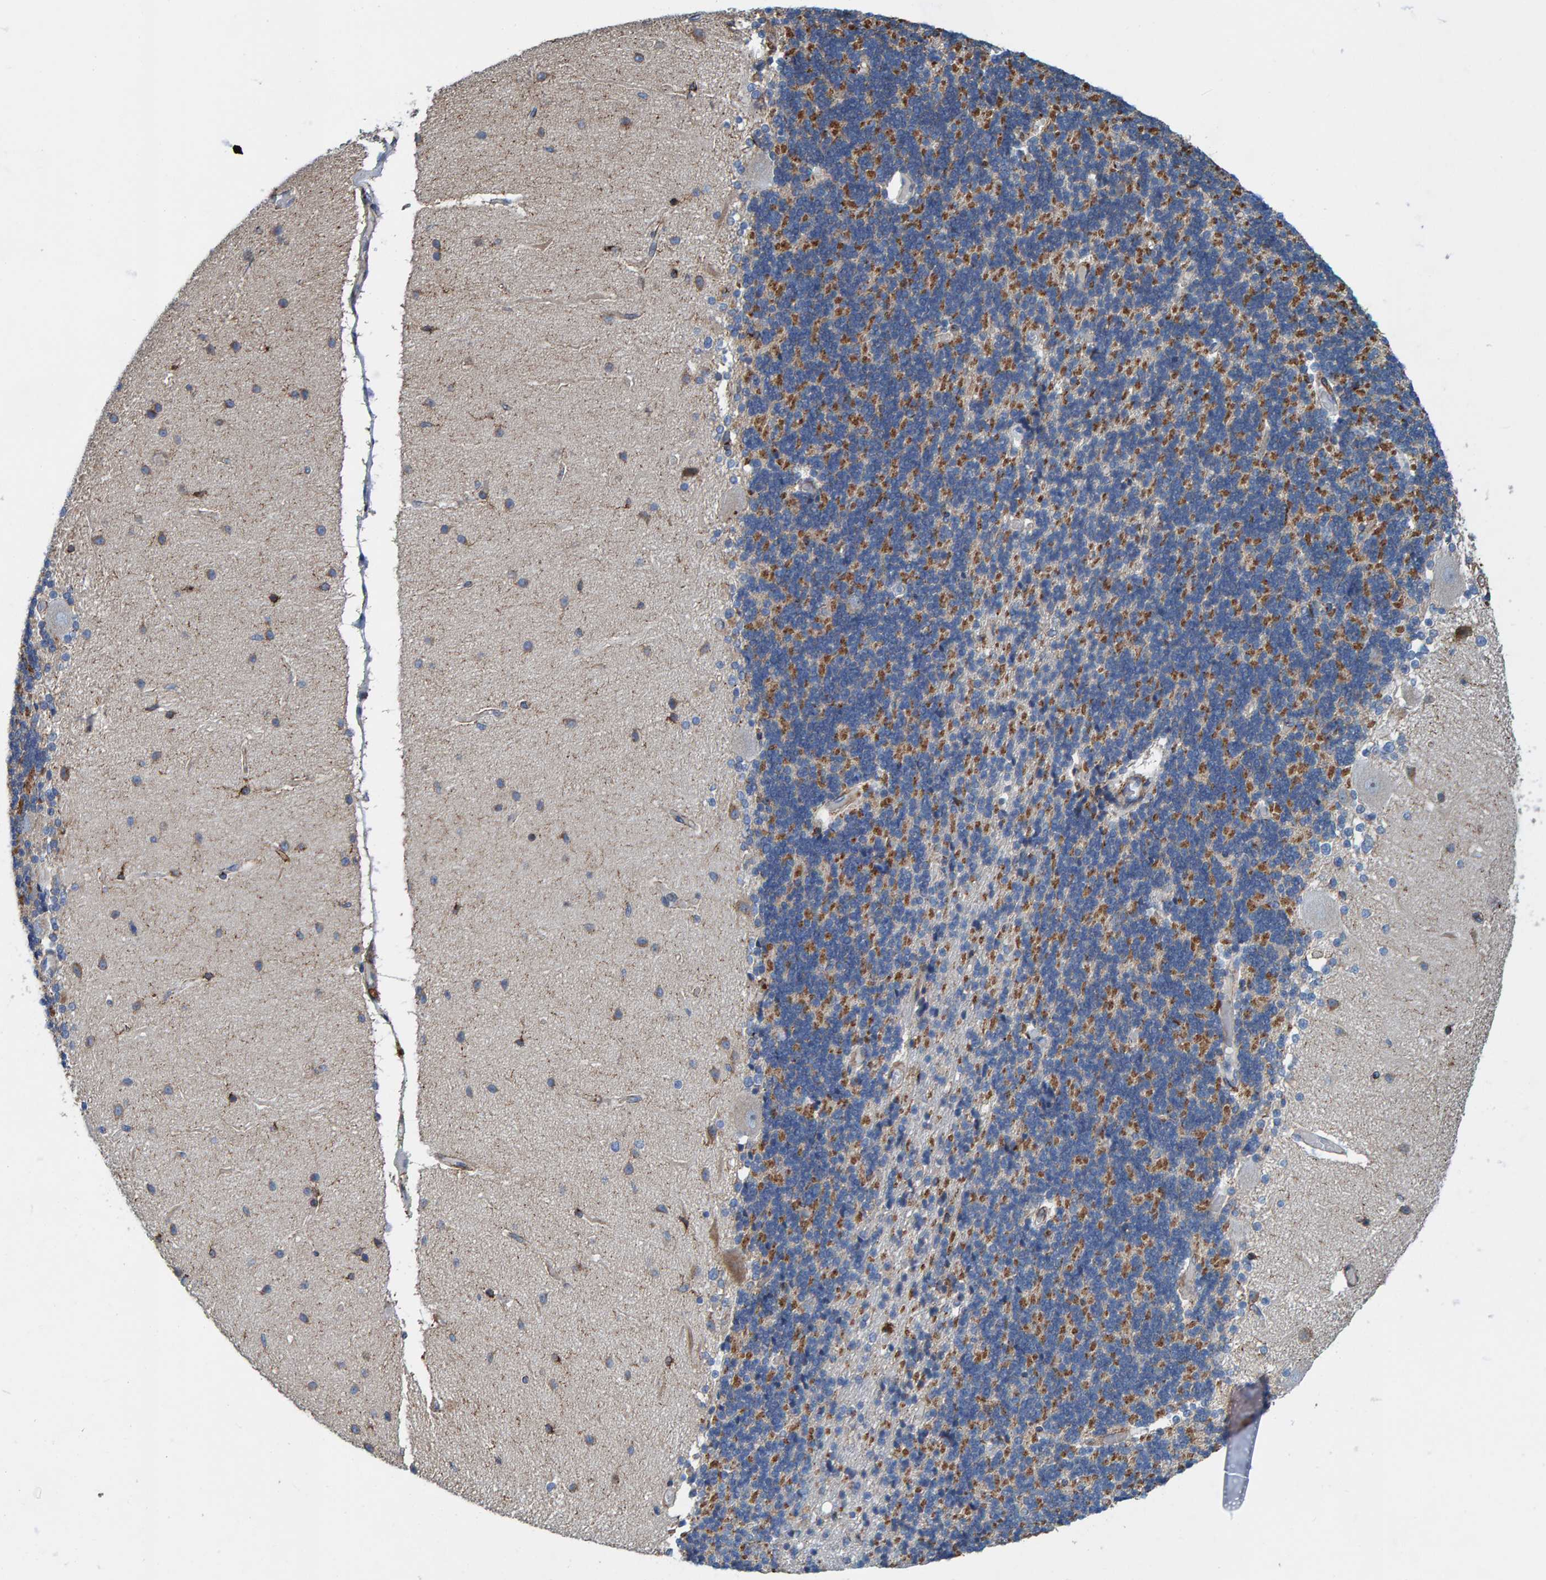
{"staining": {"intensity": "strong", "quantity": "<25%", "location": "cytoplasmic/membranous"}, "tissue": "cerebellum", "cell_type": "Cells in granular layer", "image_type": "normal", "snomed": [{"axis": "morphology", "description": "Normal tissue, NOS"}, {"axis": "topography", "description": "Cerebellum"}], "caption": "DAB immunohistochemical staining of benign cerebellum reveals strong cytoplasmic/membranous protein staining in about <25% of cells in granular layer.", "gene": "LRP1", "patient": {"sex": "female", "age": 54}}